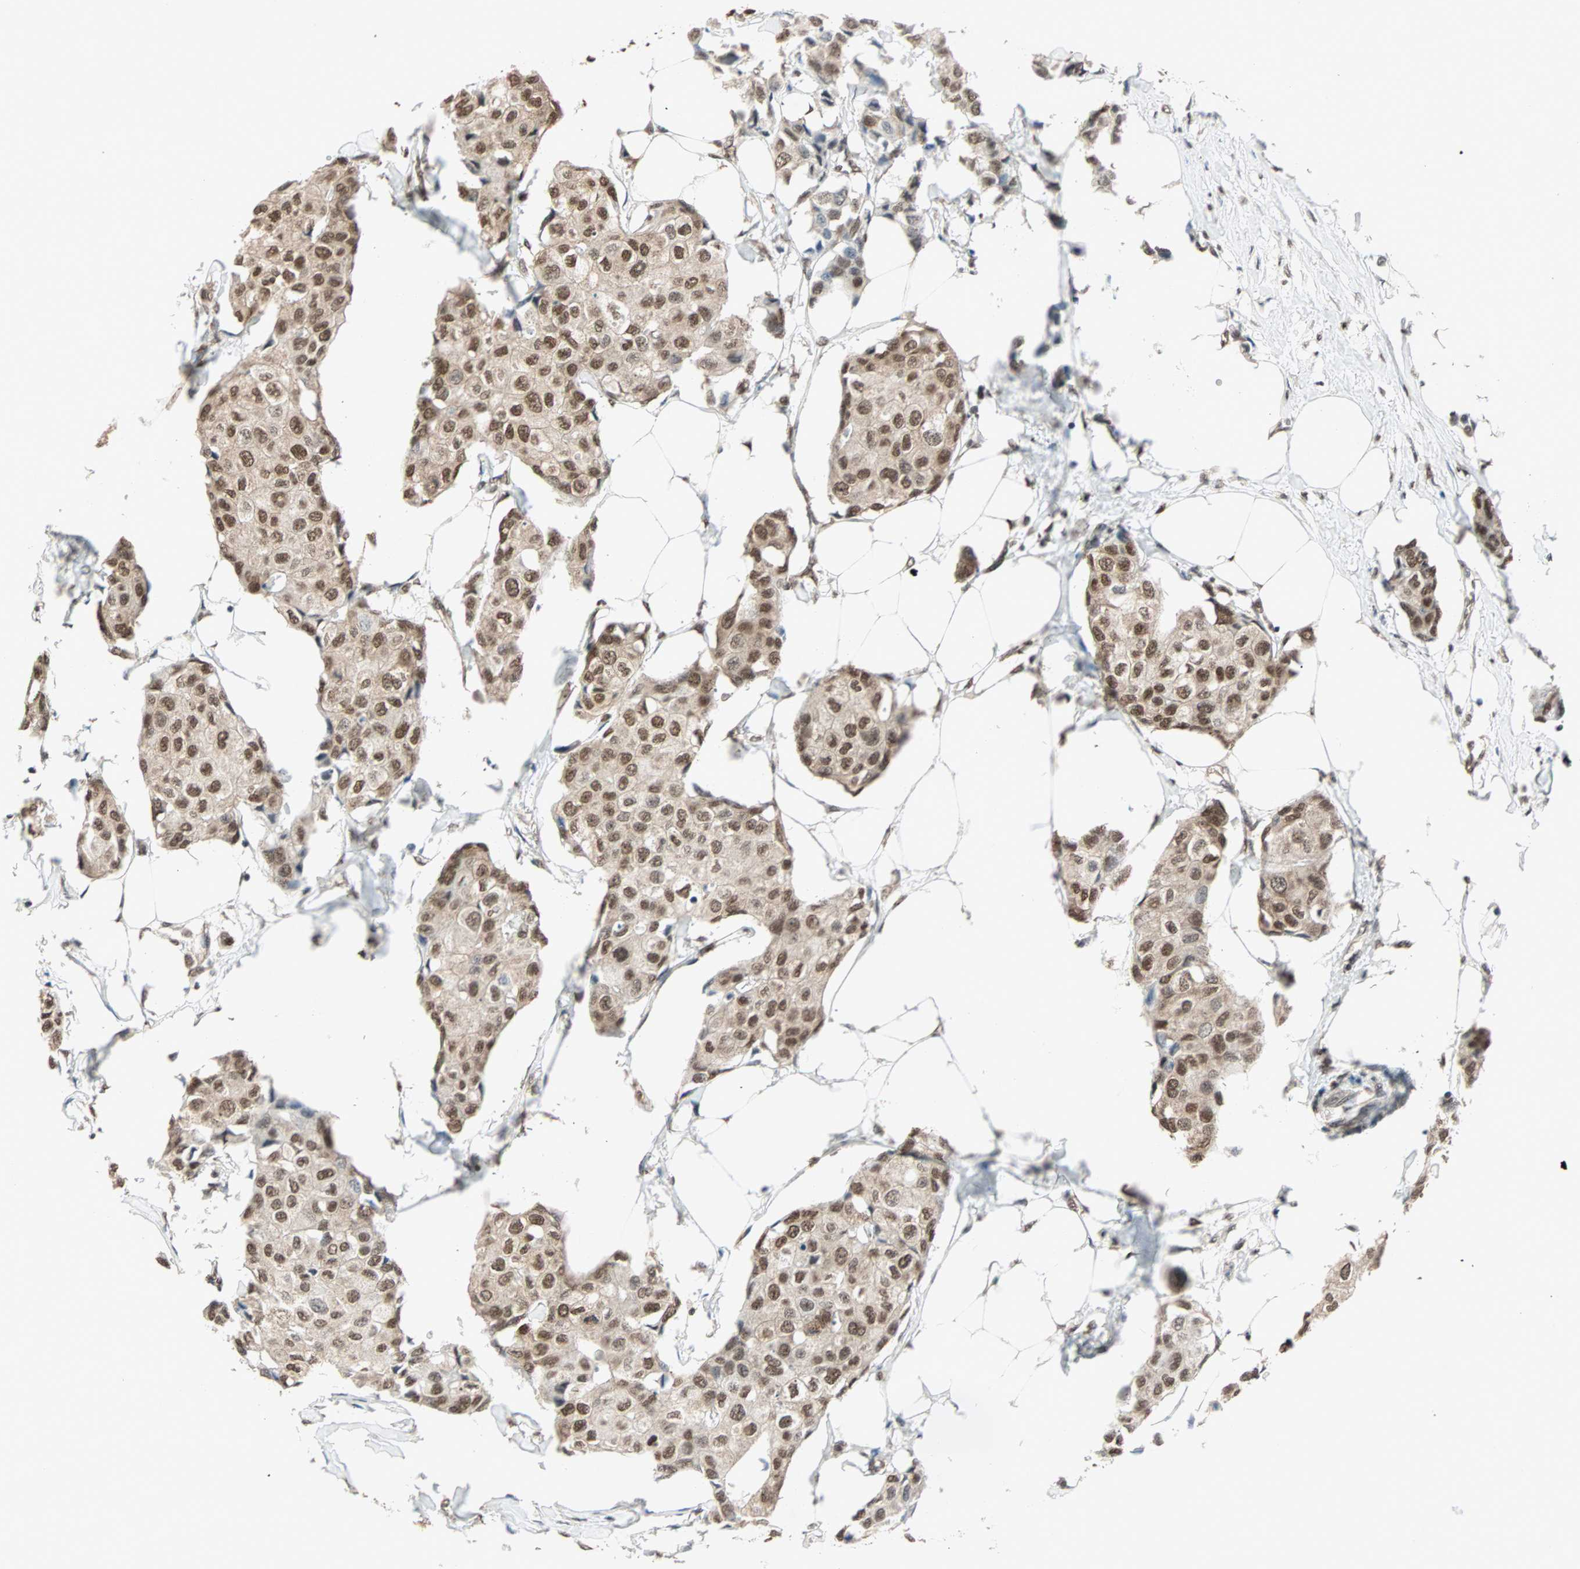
{"staining": {"intensity": "moderate", "quantity": ">75%", "location": "nuclear"}, "tissue": "breast cancer", "cell_type": "Tumor cells", "image_type": "cancer", "snomed": [{"axis": "morphology", "description": "Duct carcinoma"}, {"axis": "topography", "description": "Breast"}], "caption": "Immunohistochemistry of breast cancer (invasive ductal carcinoma) exhibits medium levels of moderate nuclear positivity in approximately >75% of tumor cells.", "gene": "DAZAP1", "patient": {"sex": "female", "age": 80}}